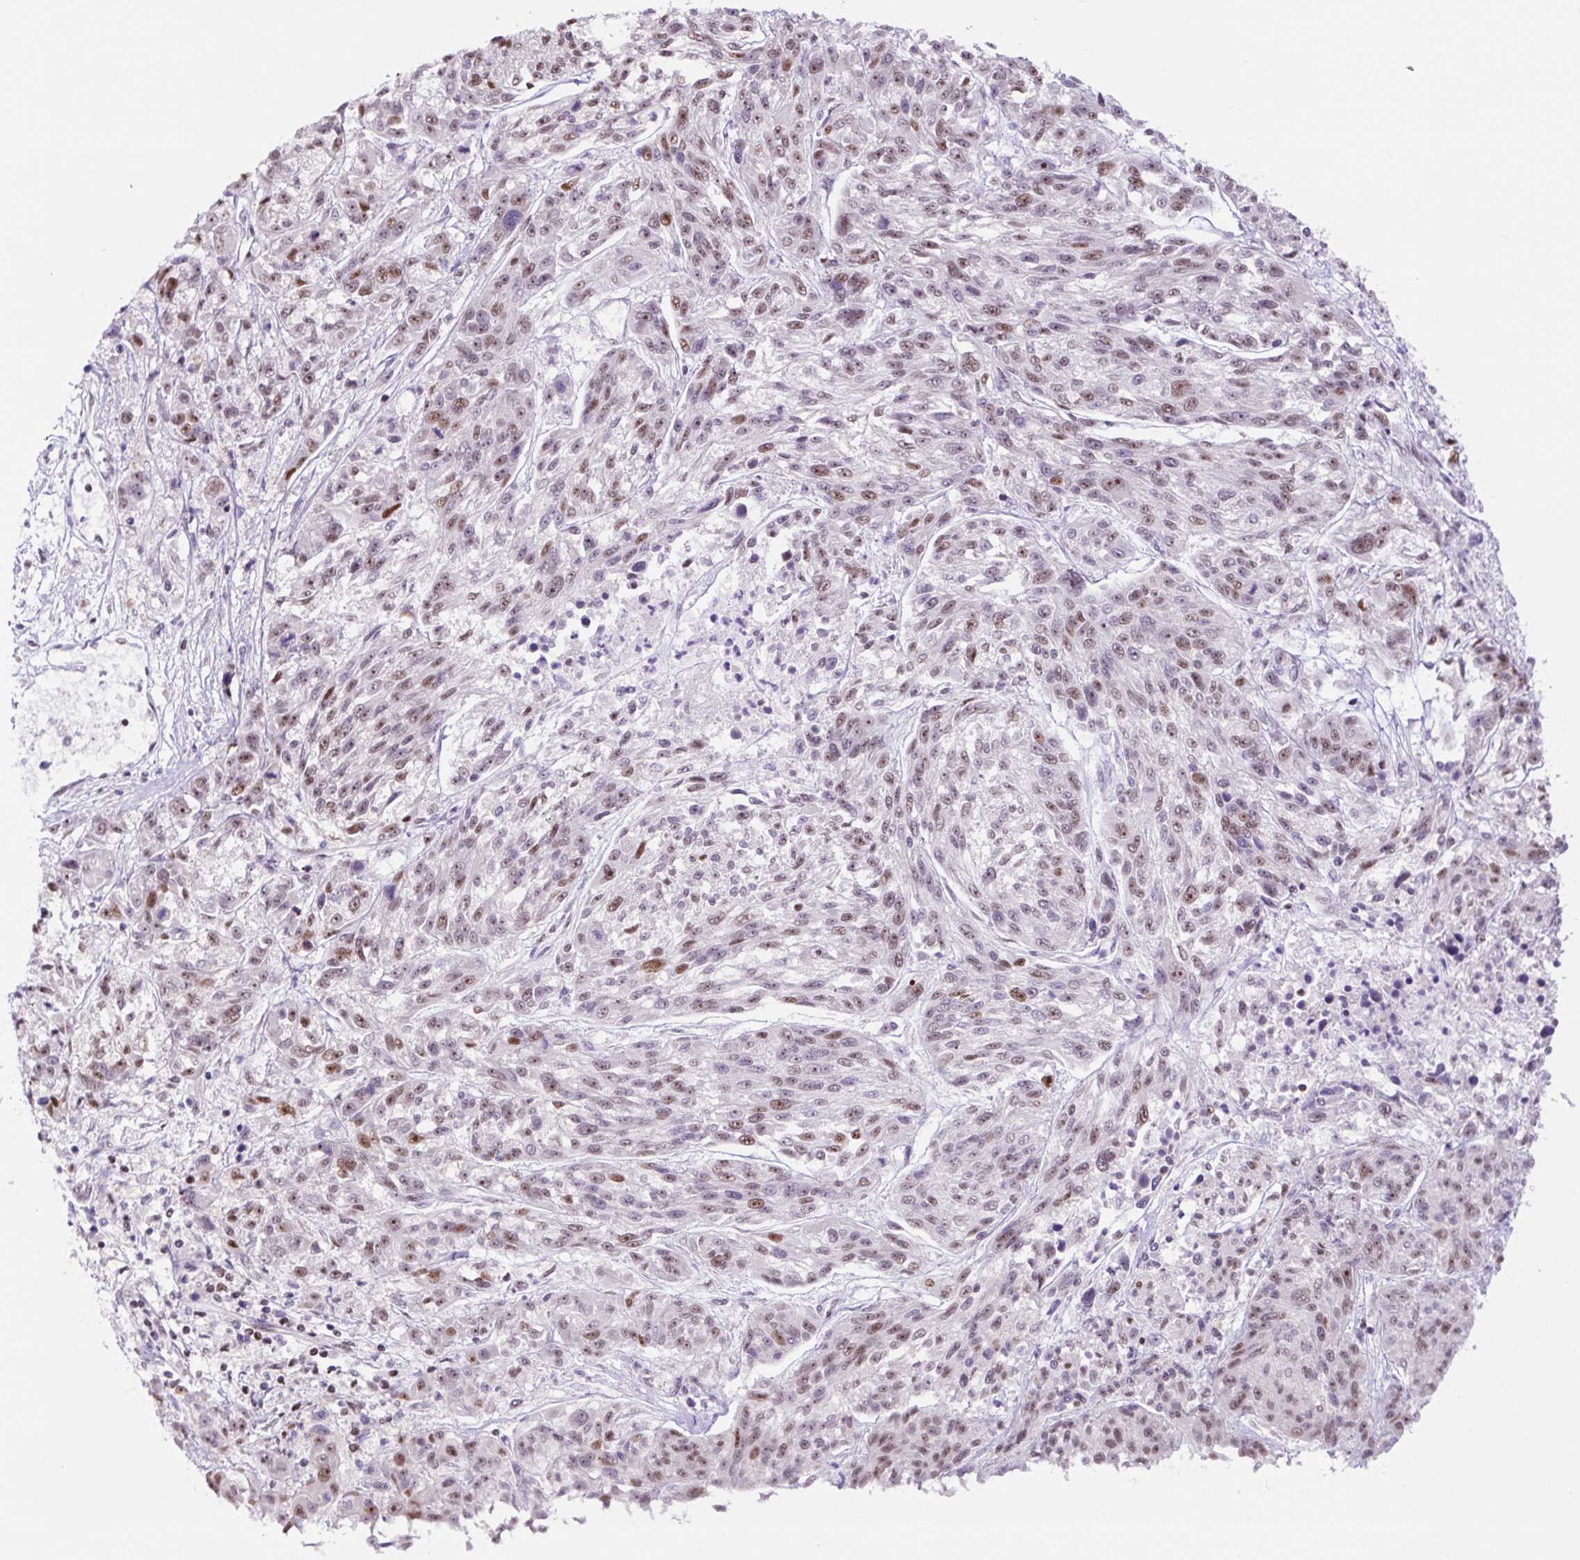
{"staining": {"intensity": "moderate", "quantity": "<25%", "location": "nuclear"}, "tissue": "melanoma", "cell_type": "Tumor cells", "image_type": "cancer", "snomed": [{"axis": "morphology", "description": "Malignant melanoma, NOS"}, {"axis": "topography", "description": "Skin"}], "caption": "About <25% of tumor cells in melanoma show moderate nuclear protein positivity as visualized by brown immunohistochemical staining.", "gene": "TAF1A", "patient": {"sex": "male", "age": 53}}